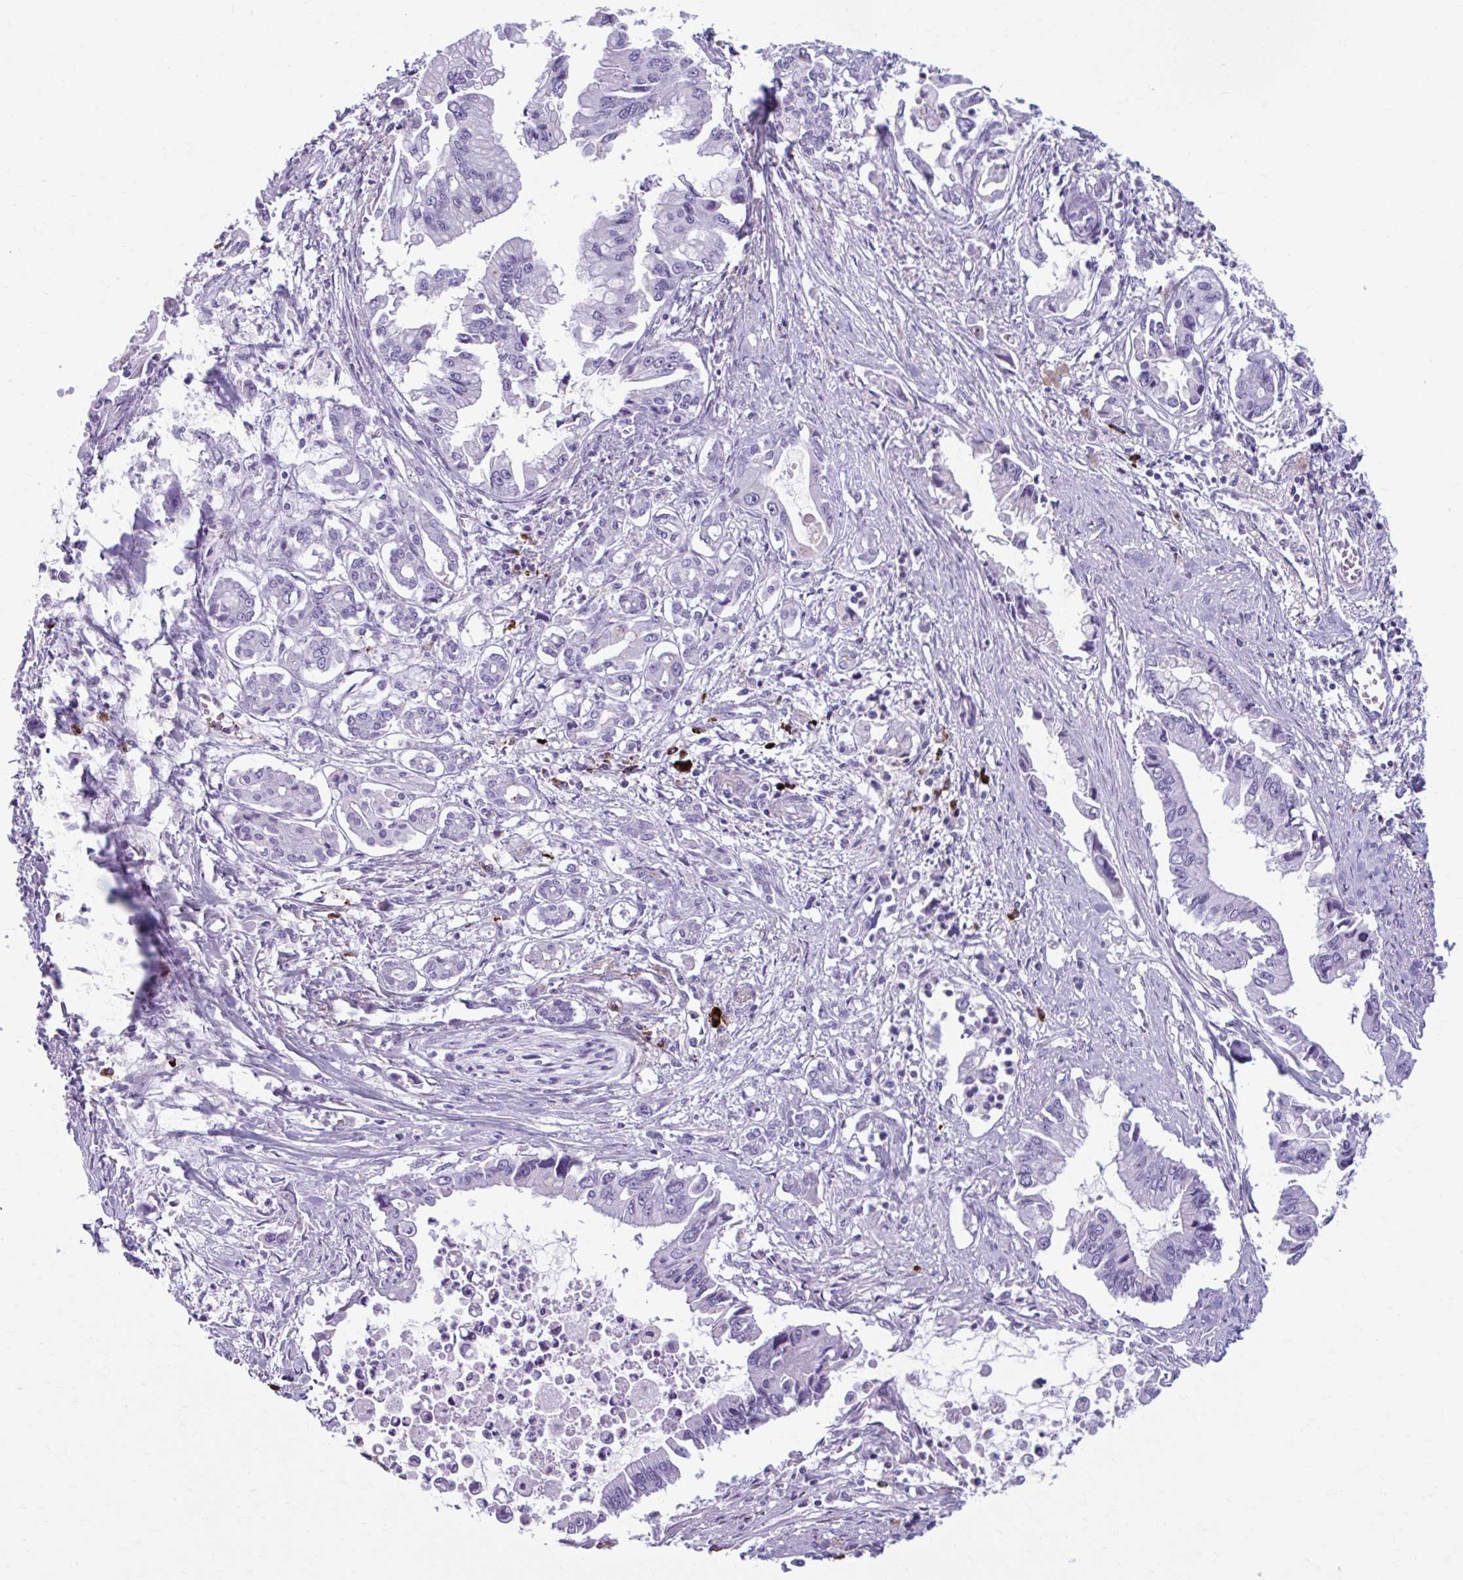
{"staining": {"intensity": "negative", "quantity": "none", "location": "none"}, "tissue": "pancreatic cancer", "cell_type": "Tumor cells", "image_type": "cancer", "snomed": [{"axis": "morphology", "description": "Adenocarcinoma, NOS"}, {"axis": "topography", "description": "Pancreas"}], "caption": "Micrograph shows no significant protein staining in tumor cells of pancreatic cancer (adenocarcinoma).", "gene": "C12orf71", "patient": {"sex": "male", "age": 84}}